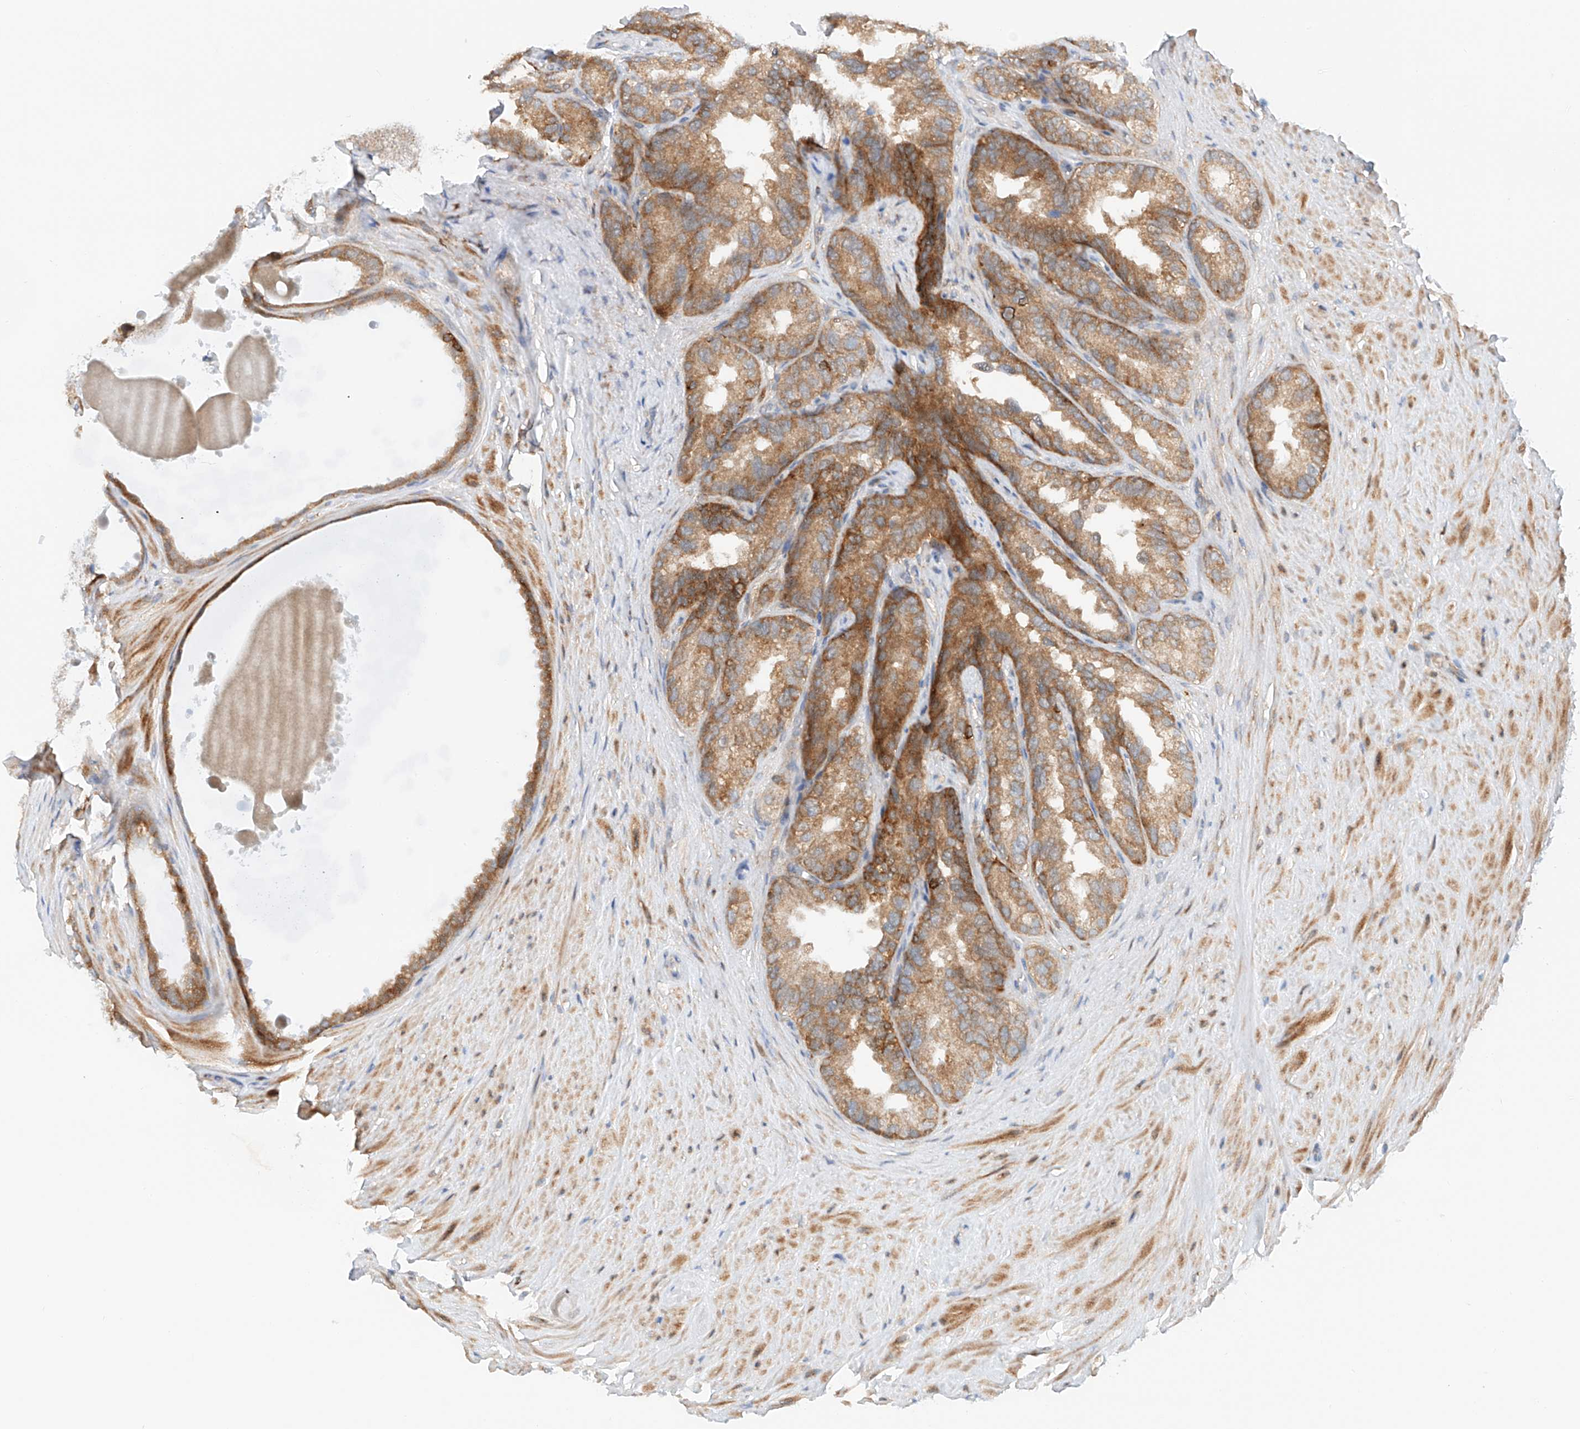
{"staining": {"intensity": "moderate", "quantity": ">75%", "location": "cytoplasmic/membranous"}, "tissue": "seminal vesicle", "cell_type": "Glandular cells", "image_type": "normal", "snomed": [{"axis": "morphology", "description": "Normal tissue, NOS"}, {"axis": "topography", "description": "Seminal veicle"}], "caption": "Protein expression analysis of unremarkable human seminal vesicle reveals moderate cytoplasmic/membranous expression in about >75% of glandular cells.", "gene": "MFN2", "patient": {"sex": "male", "age": 80}}